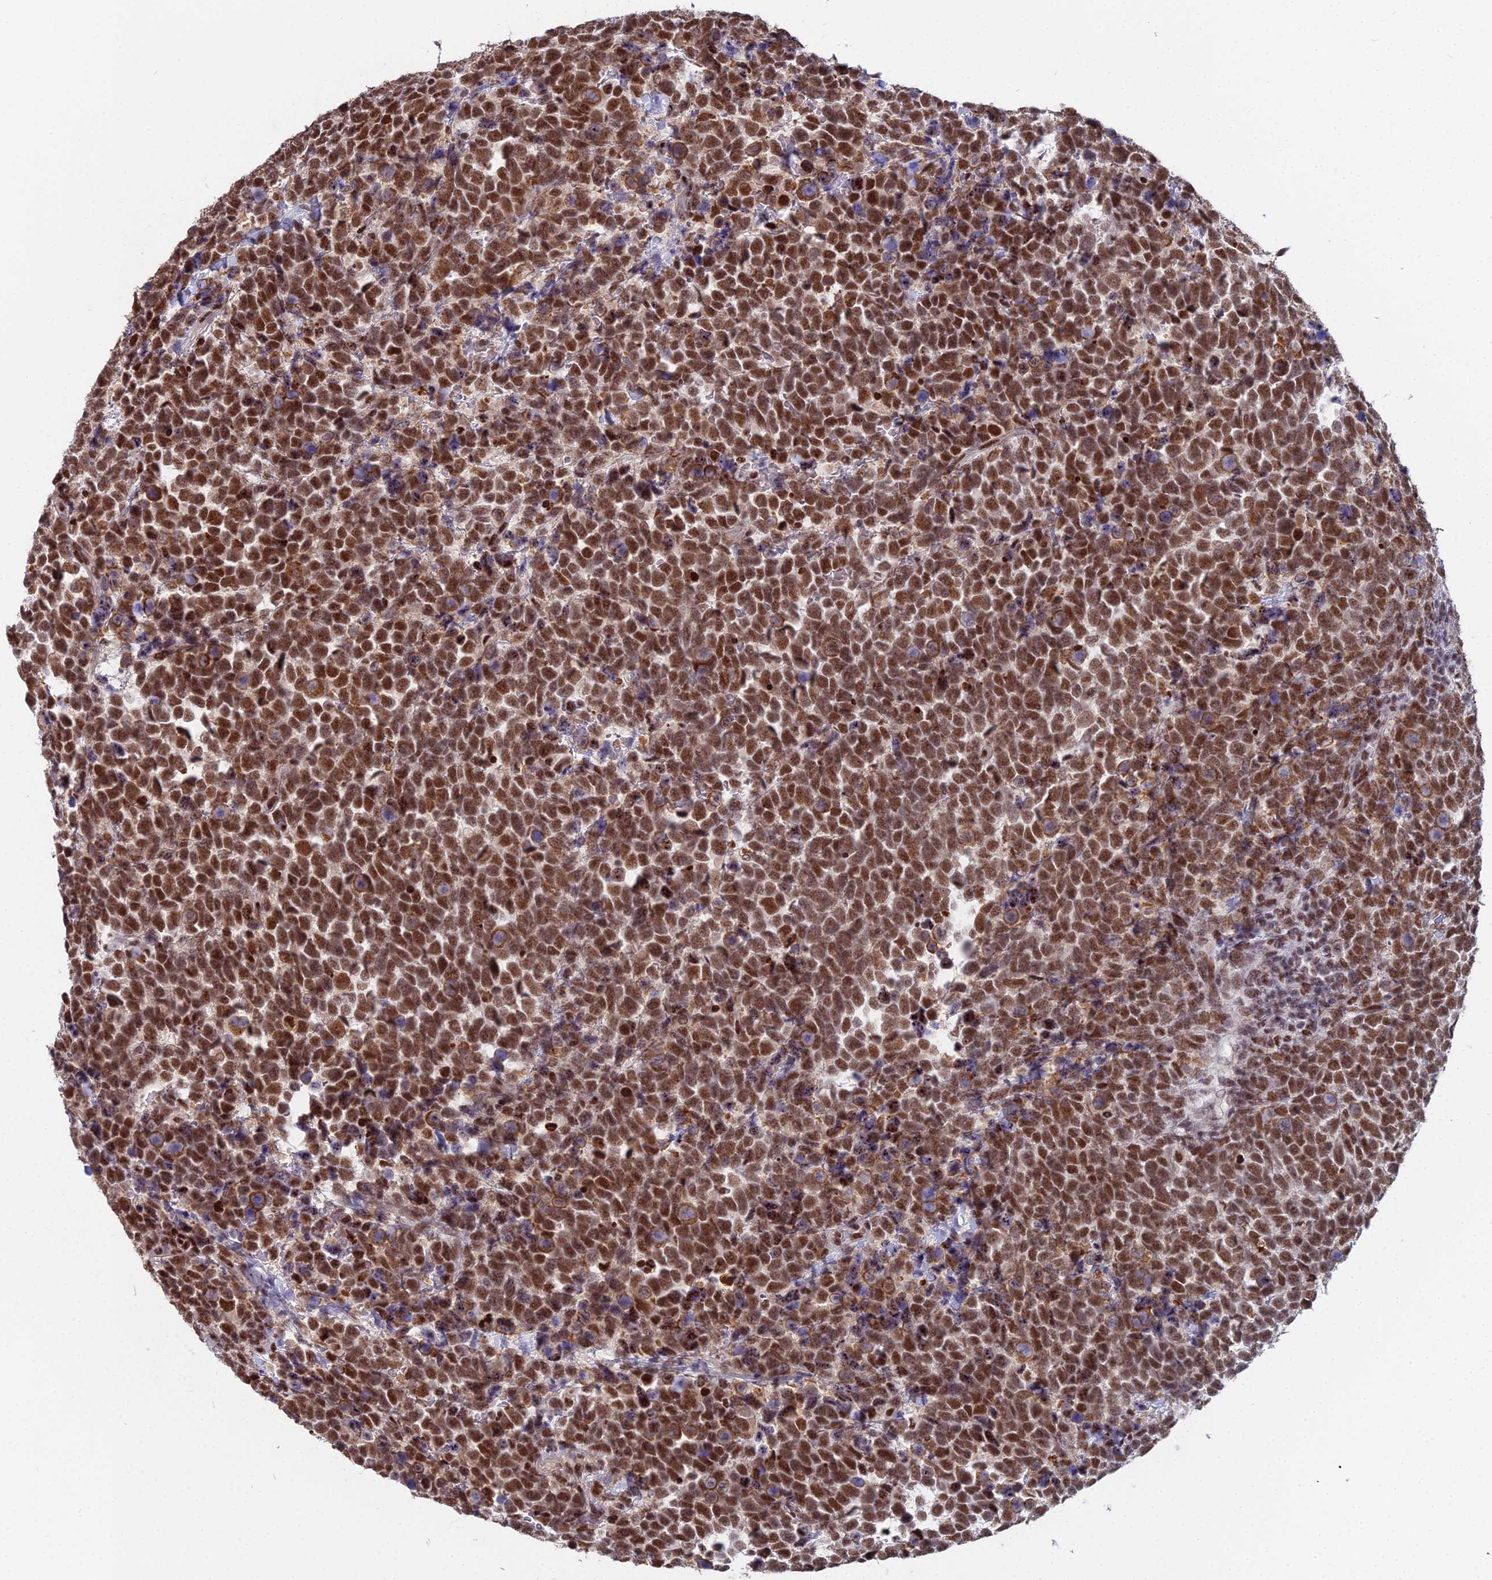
{"staining": {"intensity": "moderate", "quantity": ">75%", "location": "cytoplasmic/membranous,nuclear"}, "tissue": "urothelial cancer", "cell_type": "Tumor cells", "image_type": "cancer", "snomed": [{"axis": "morphology", "description": "Urothelial carcinoma, High grade"}, {"axis": "topography", "description": "Urinary bladder"}], "caption": "High-grade urothelial carcinoma stained with DAB IHC demonstrates medium levels of moderate cytoplasmic/membranous and nuclear expression in approximately >75% of tumor cells. (Stains: DAB (3,3'-diaminobenzidine) in brown, nuclei in blue, Microscopy: brightfield microscopy at high magnification).", "gene": "SF3B3", "patient": {"sex": "female", "age": 82}}